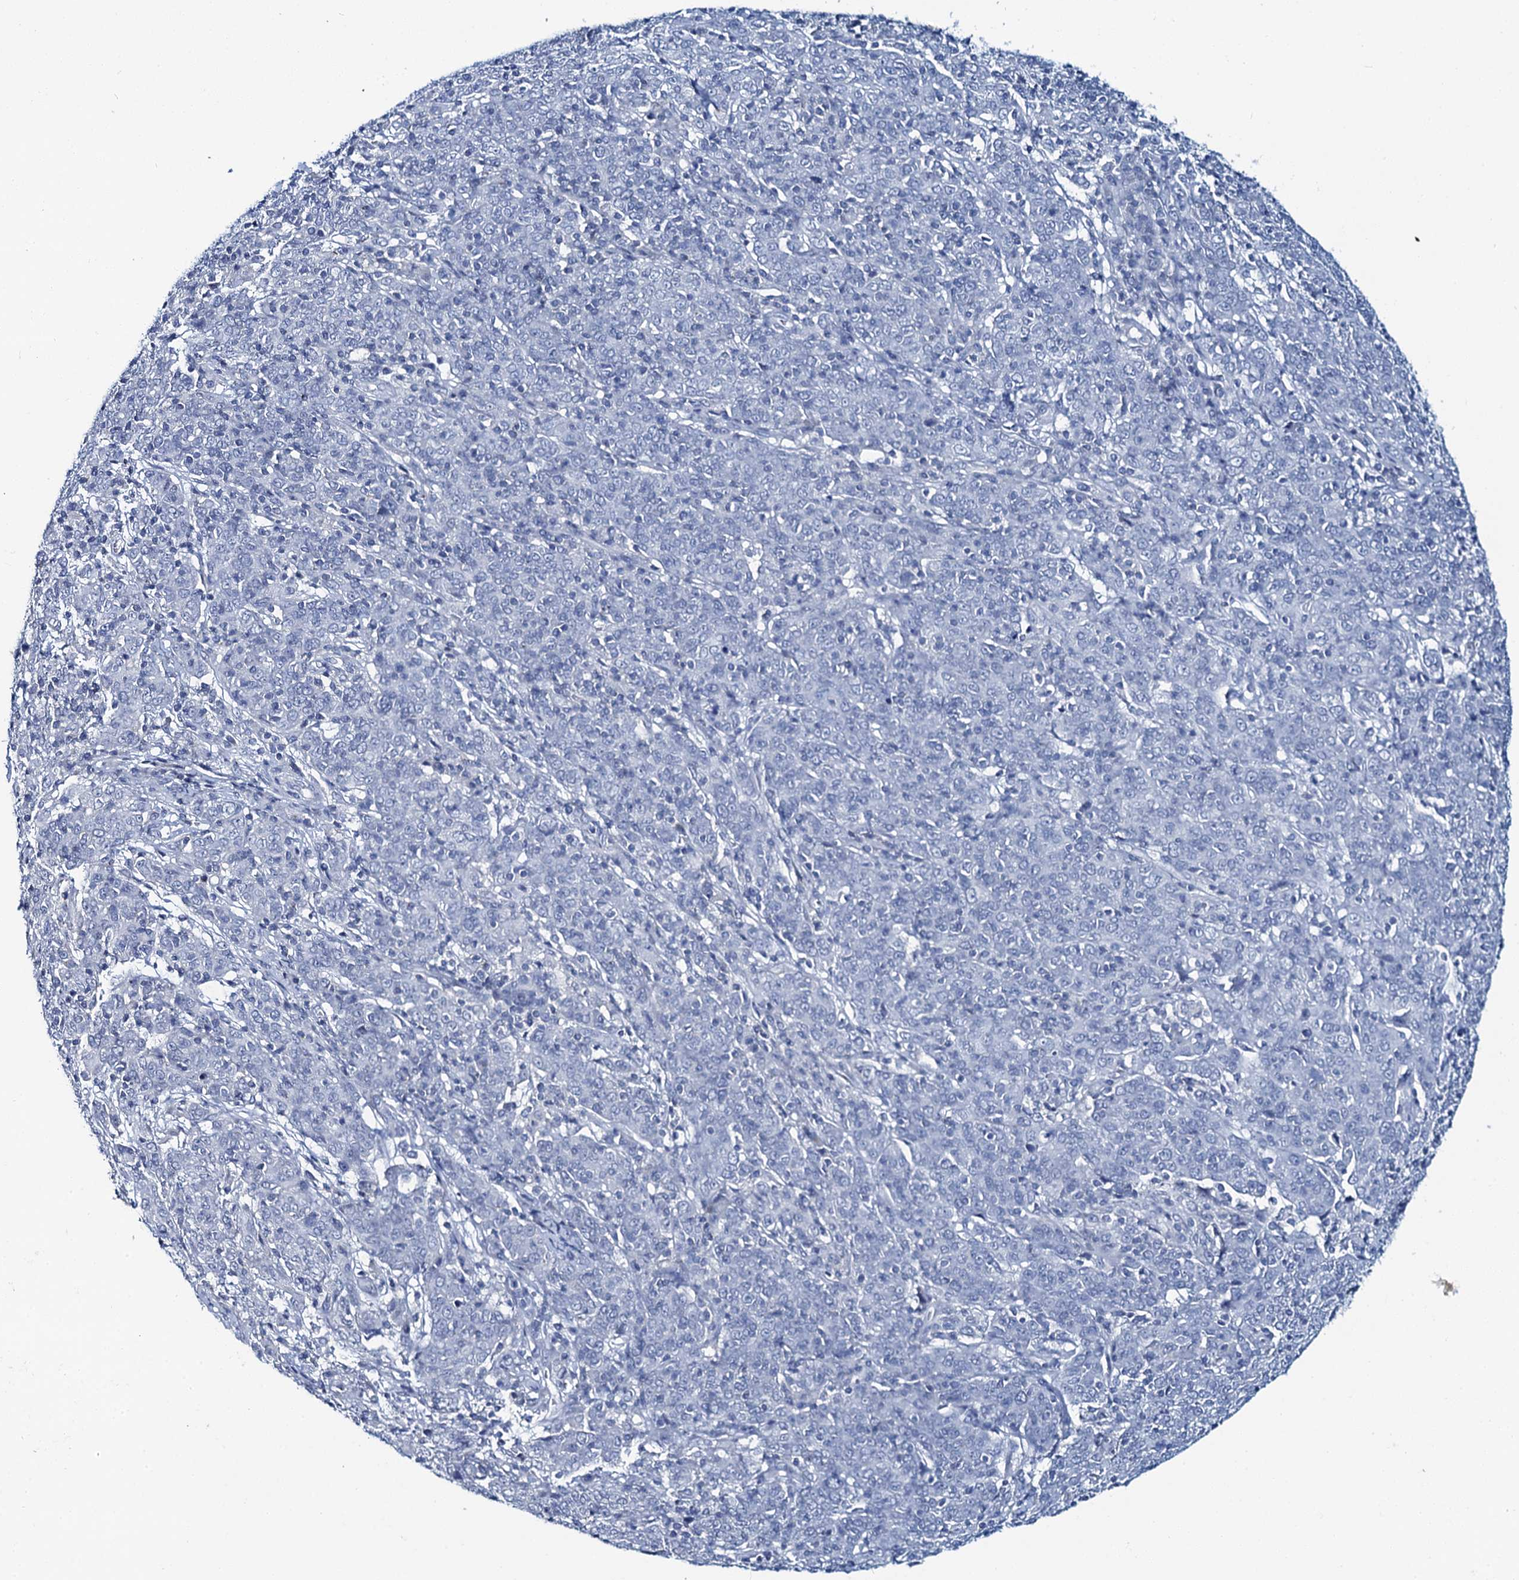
{"staining": {"intensity": "negative", "quantity": "none", "location": "none"}, "tissue": "cervical cancer", "cell_type": "Tumor cells", "image_type": "cancer", "snomed": [{"axis": "morphology", "description": "Squamous cell carcinoma, NOS"}, {"axis": "topography", "description": "Cervix"}], "caption": "Immunohistochemistry (IHC) of cervical cancer (squamous cell carcinoma) exhibits no positivity in tumor cells.", "gene": "TOX3", "patient": {"sex": "female", "age": 67}}